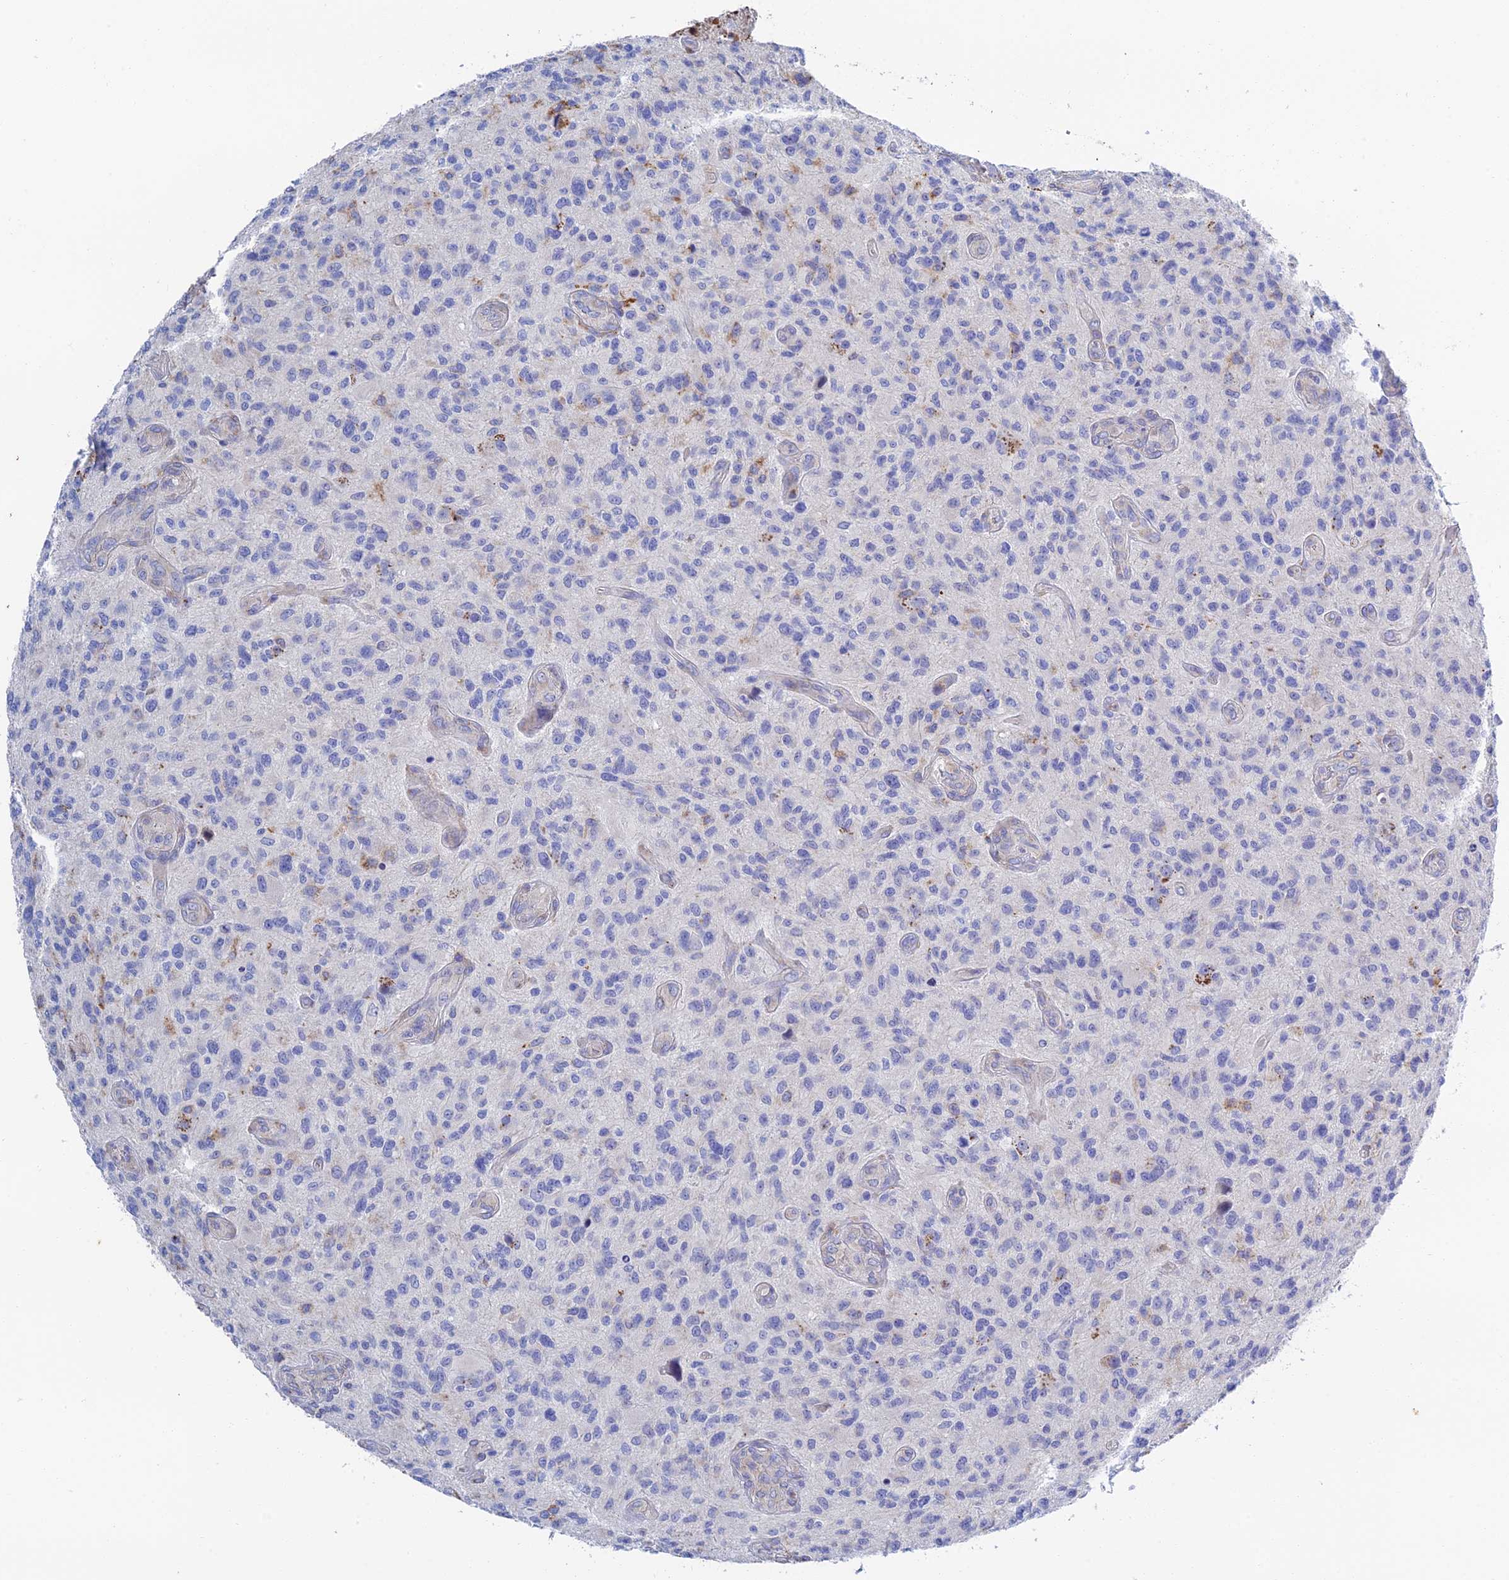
{"staining": {"intensity": "negative", "quantity": "none", "location": "none"}, "tissue": "glioma", "cell_type": "Tumor cells", "image_type": "cancer", "snomed": [{"axis": "morphology", "description": "Glioma, malignant, High grade"}, {"axis": "topography", "description": "Brain"}], "caption": "This histopathology image is of glioma stained with immunohistochemistry (IHC) to label a protein in brown with the nuclei are counter-stained blue. There is no staining in tumor cells.", "gene": "RPGRIP1L", "patient": {"sex": "male", "age": 47}}